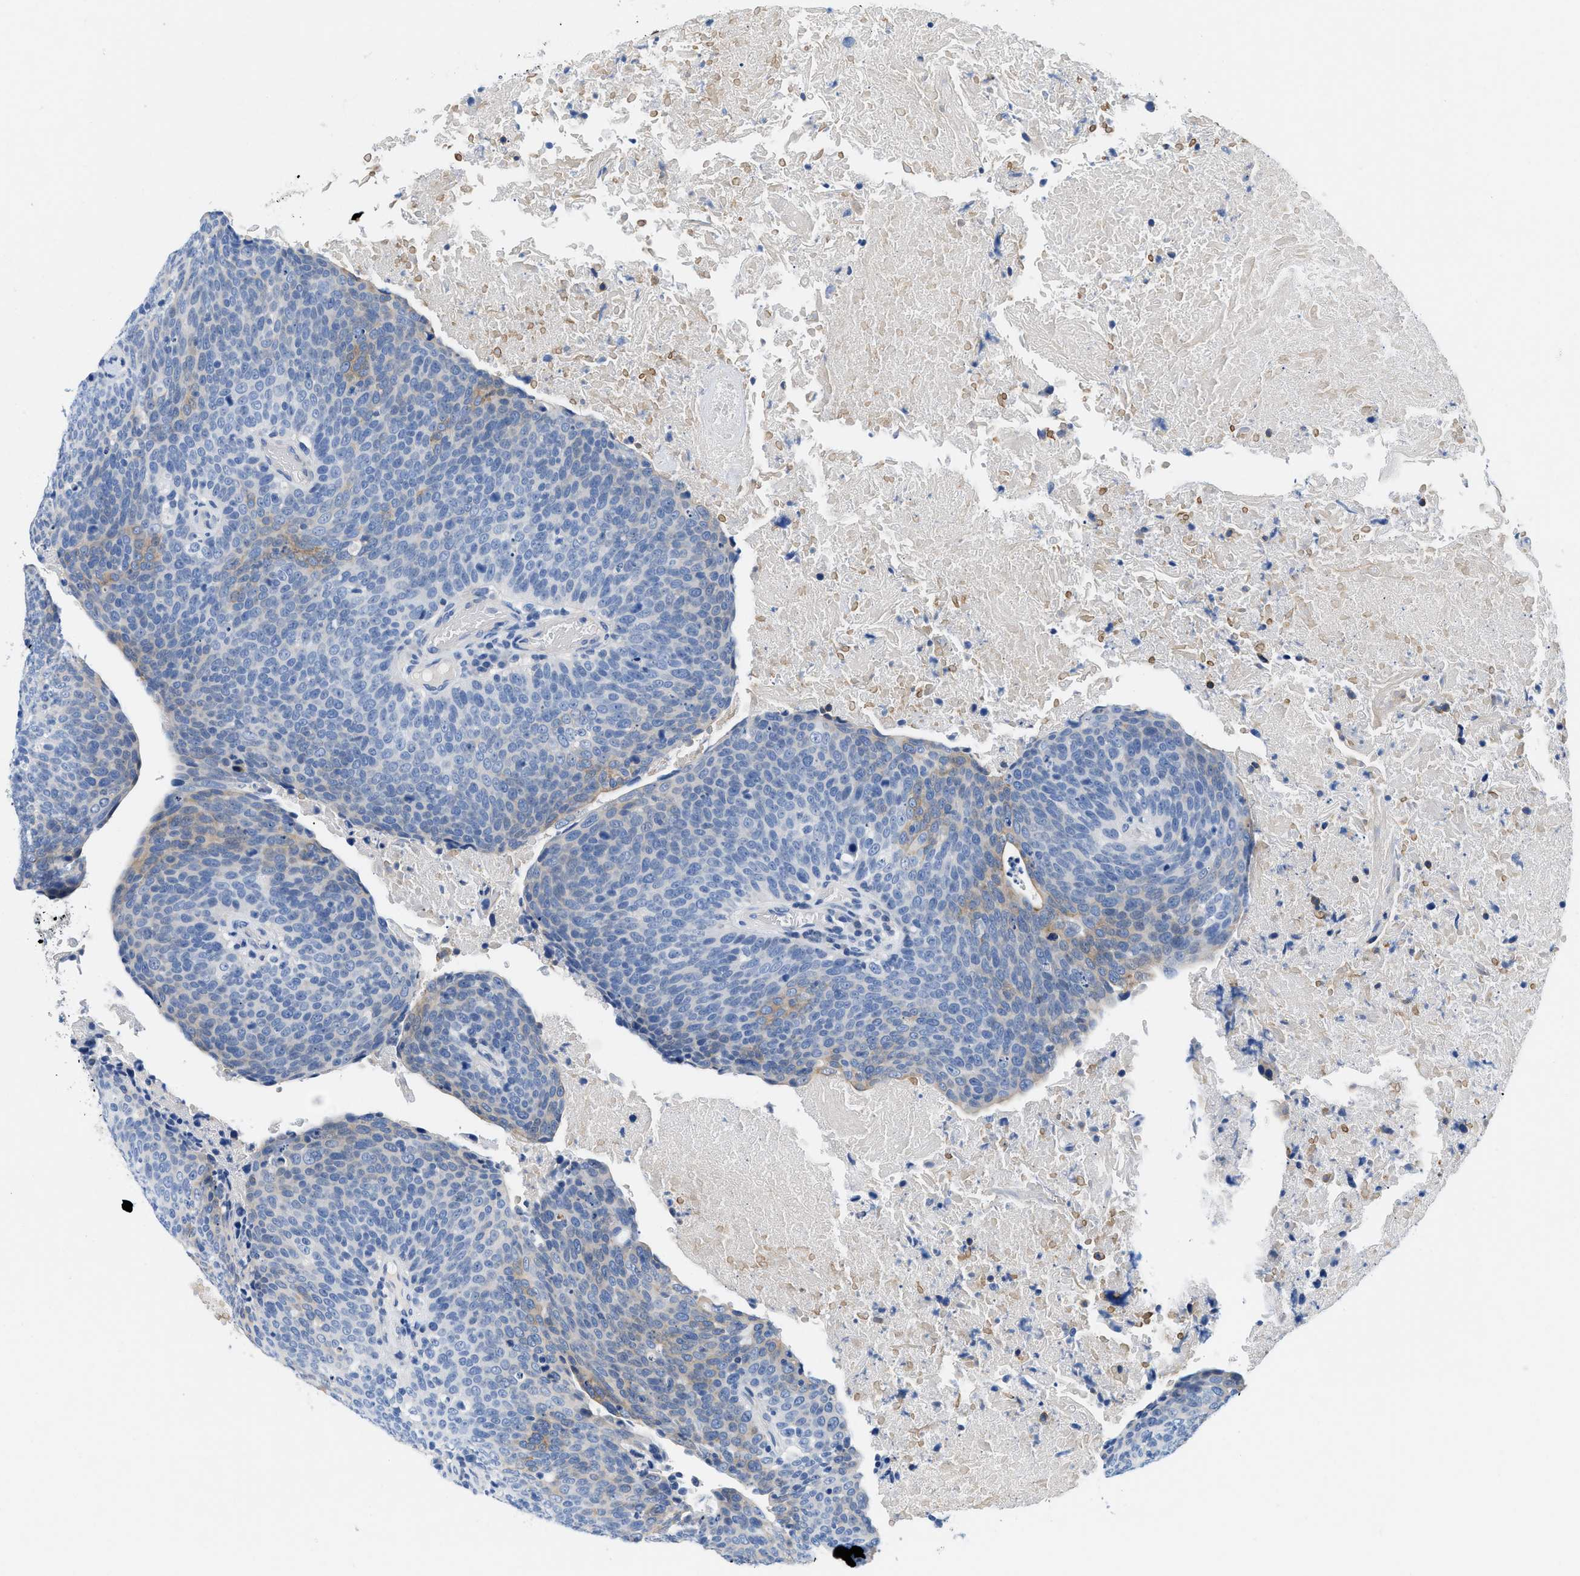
{"staining": {"intensity": "weak", "quantity": "<25%", "location": "cytoplasmic/membranous"}, "tissue": "head and neck cancer", "cell_type": "Tumor cells", "image_type": "cancer", "snomed": [{"axis": "morphology", "description": "Squamous cell carcinoma, NOS"}, {"axis": "morphology", "description": "Squamous cell carcinoma, metastatic, NOS"}, {"axis": "topography", "description": "Lymph node"}, {"axis": "topography", "description": "Head-Neck"}], "caption": "This is a image of immunohistochemistry staining of head and neck cancer, which shows no positivity in tumor cells. Nuclei are stained in blue.", "gene": "BPGM", "patient": {"sex": "male", "age": 62}}